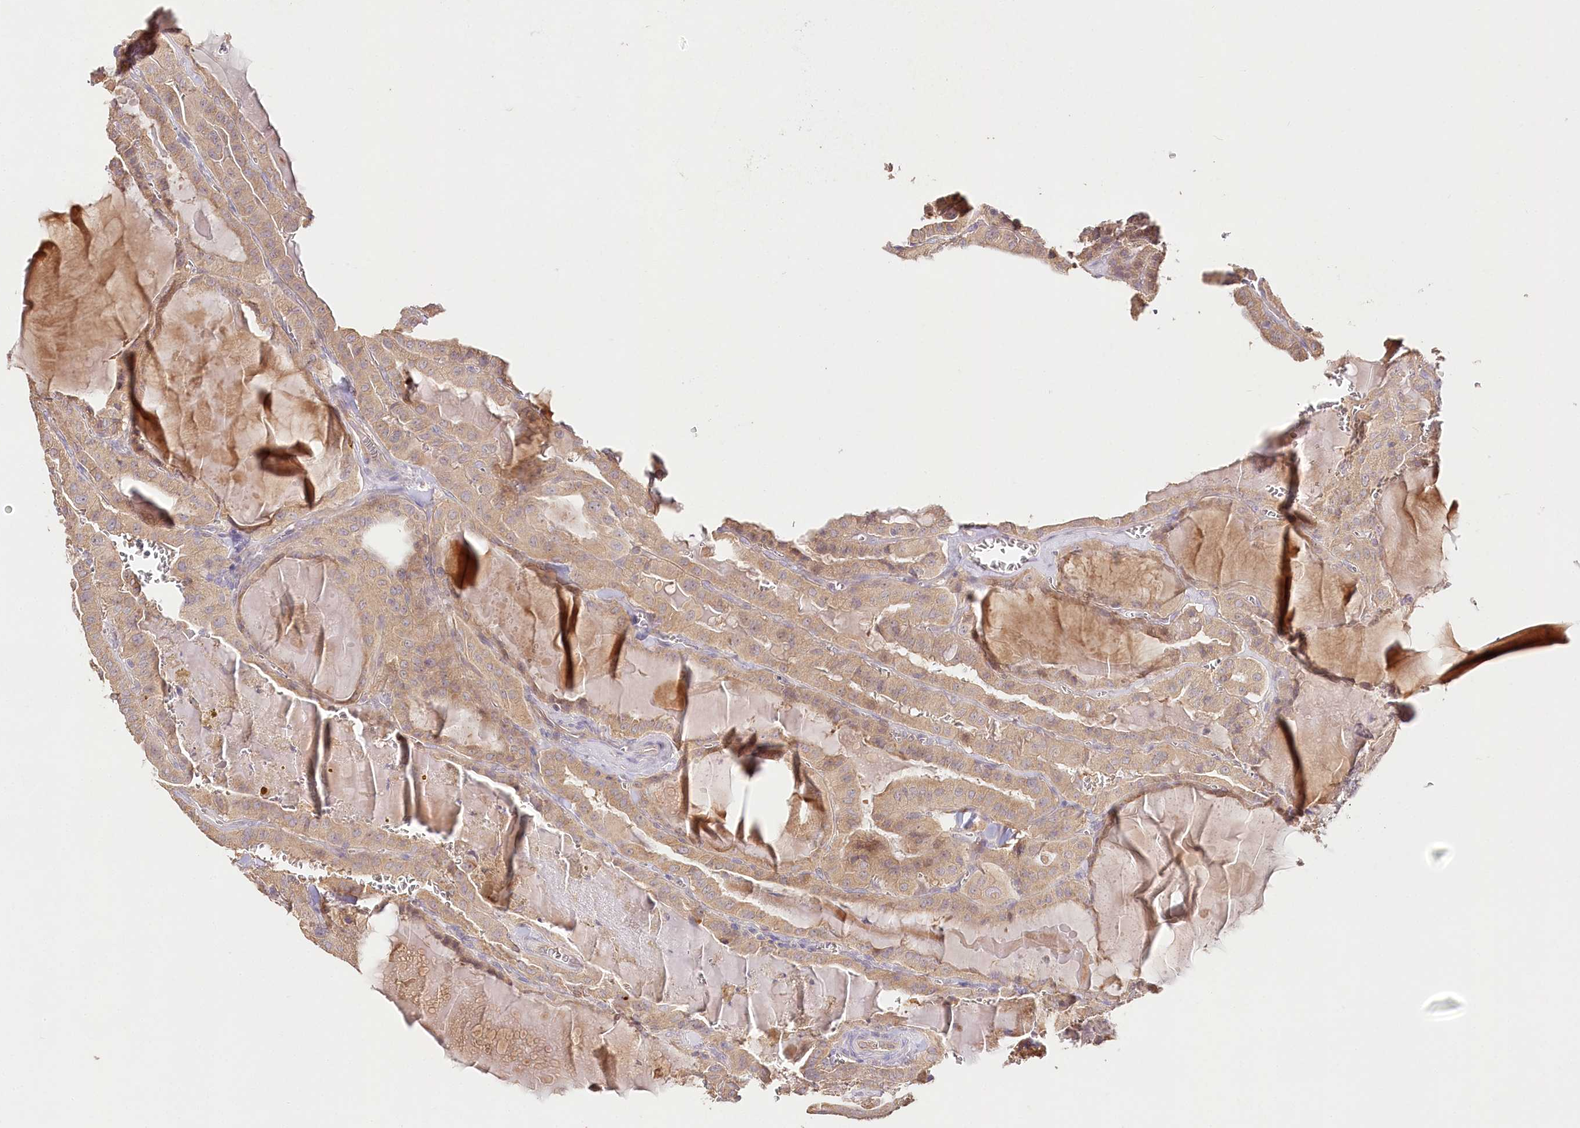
{"staining": {"intensity": "moderate", "quantity": ">75%", "location": "cytoplasmic/membranous"}, "tissue": "thyroid cancer", "cell_type": "Tumor cells", "image_type": "cancer", "snomed": [{"axis": "morphology", "description": "Papillary adenocarcinoma, NOS"}, {"axis": "topography", "description": "Thyroid gland"}], "caption": "The photomicrograph shows staining of thyroid papillary adenocarcinoma, revealing moderate cytoplasmic/membranous protein expression (brown color) within tumor cells.", "gene": "DMXL1", "patient": {"sex": "male", "age": 52}}